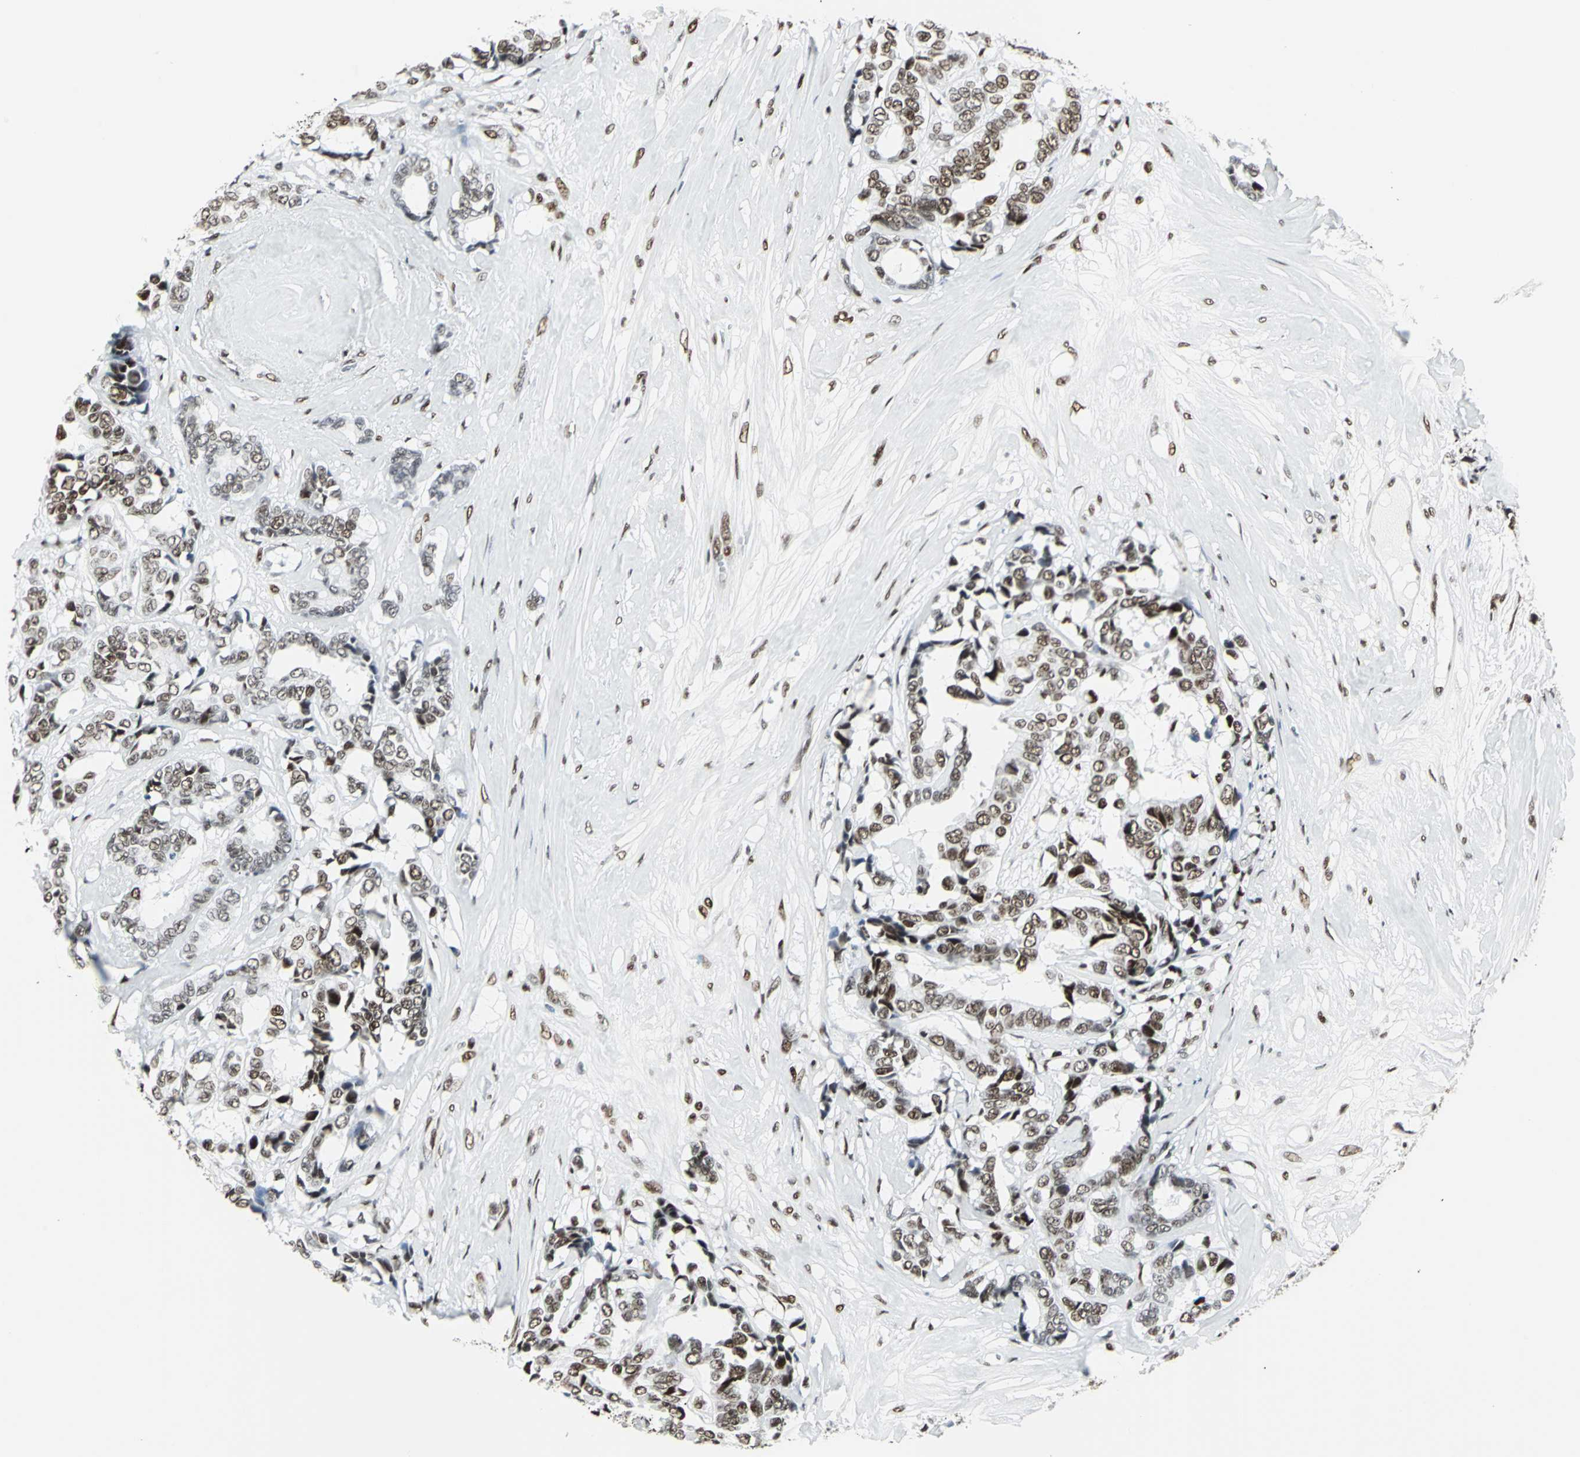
{"staining": {"intensity": "moderate", "quantity": ">75%", "location": "nuclear"}, "tissue": "breast cancer", "cell_type": "Tumor cells", "image_type": "cancer", "snomed": [{"axis": "morphology", "description": "Duct carcinoma"}, {"axis": "topography", "description": "Breast"}], "caption": "Protein expression analysis of breast cancer (invasive ductal carcinoma) reveals moderate nuclear expression in approximately >75% of tumor cells.", "gene": "HDAC2", "patient": {"sex": "female", "age": 87}}